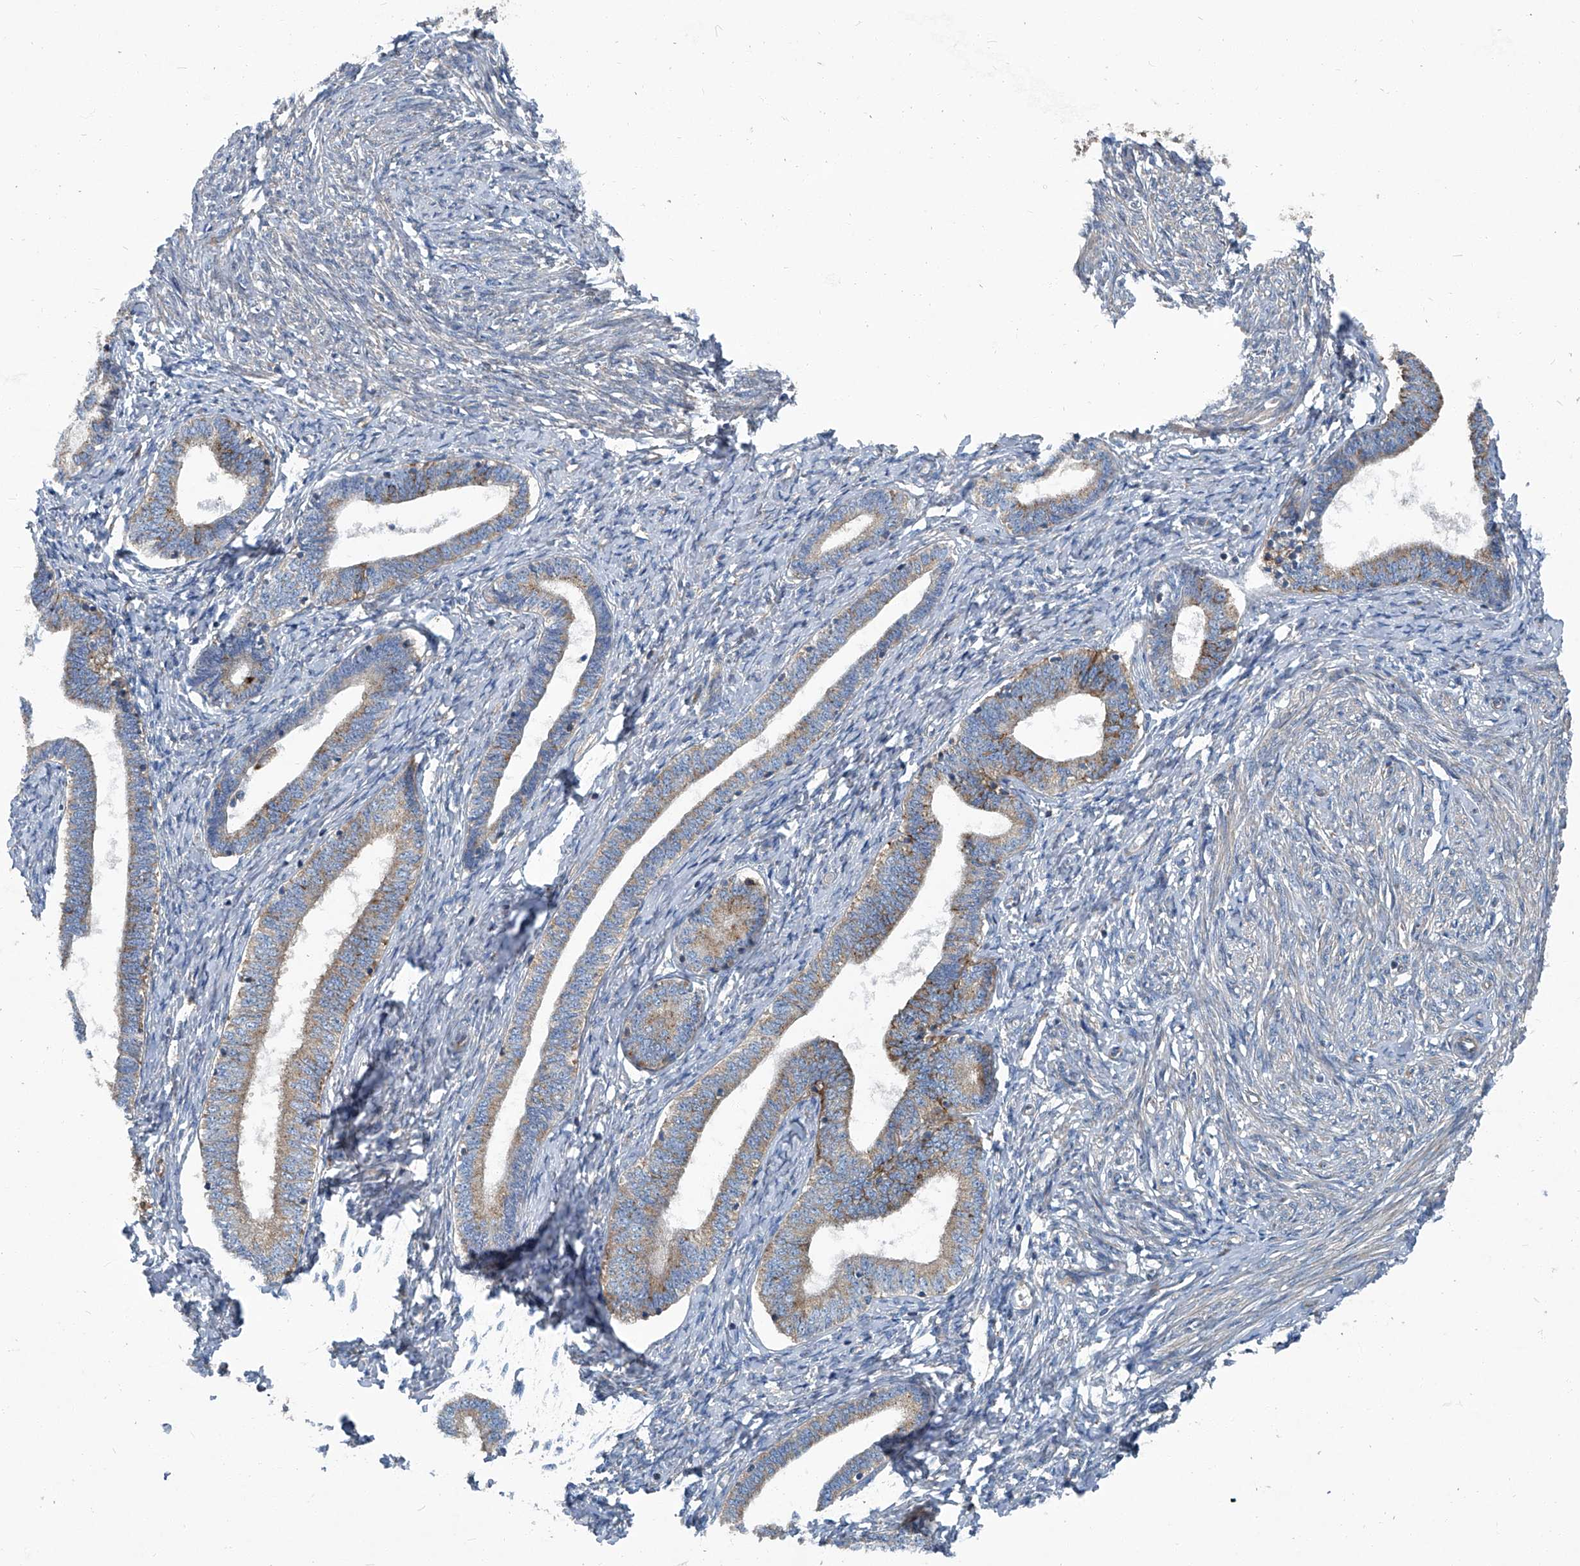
{"staining": {"intensity": "weak", "quantity": "<25%", "location": "cytoplasmic/membranous"}, "tissue": "endometrium", "cell_type": "Cells in endometrial stroma", "image_type": "normal", "snomed": [{"axis": "morphology", "description": "Normal tissue, NOS"}, {"axis": "topography", "description": "Endometrium"}], "caption": "An image of endometrium stained for a protein demonstrates no brown staining in cells in endometrial stroma.", "gene": "PIGH", "patient": {"sex": "female", "age": 72}}